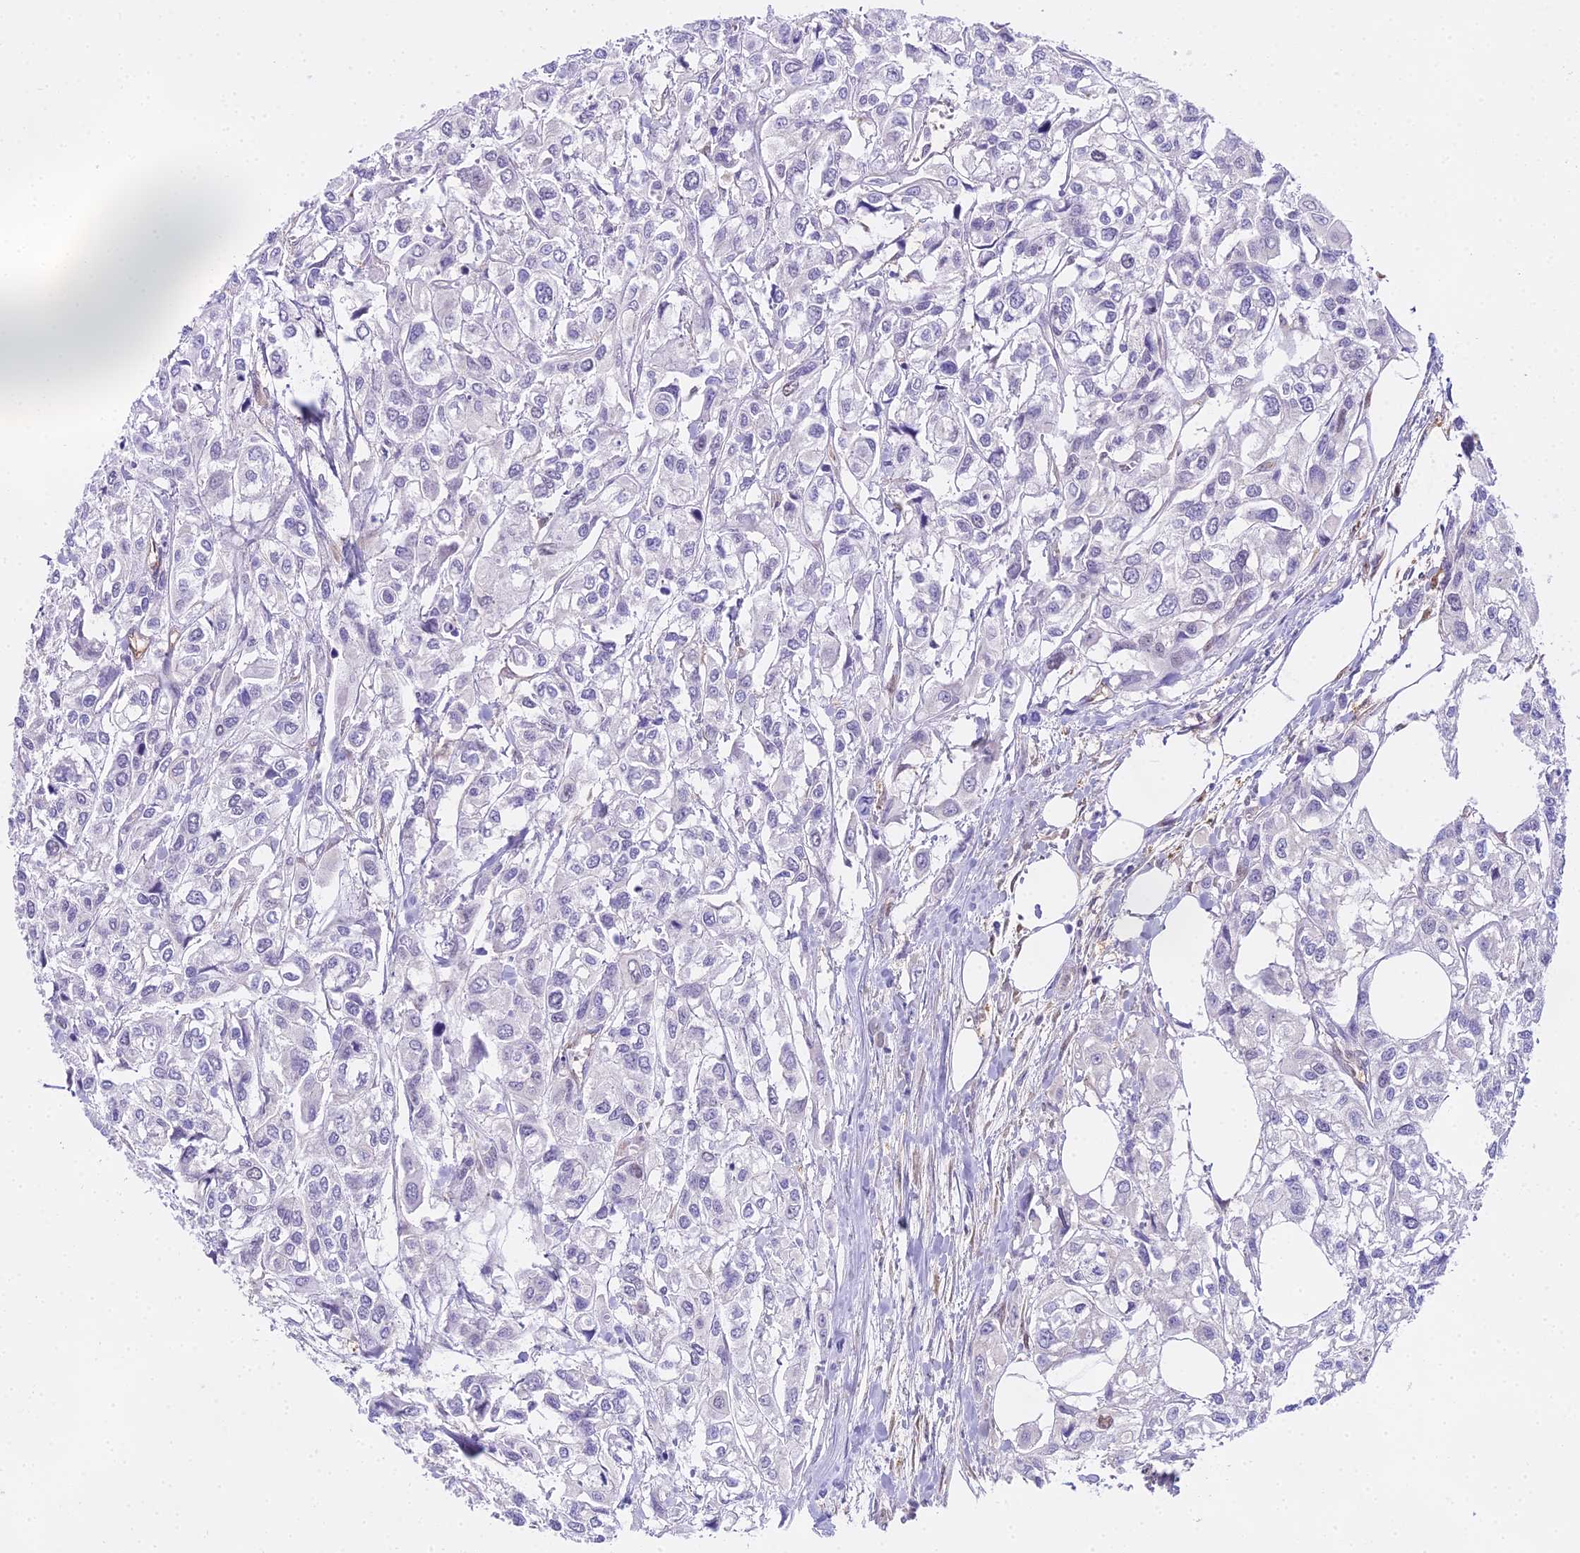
{"staining": {"intensity": "negative", "quantity": "none", "location": "none"}, "tissue": "urothelial cancer", "cell_type": "Tumor cells", "image_type": "cancer", "snomed": [{"axis": "morphology", "description": "Urothelial carcinoma, High grade"}, {"axis": "topography", "description": "Urinary bladder"}], "caption": "High-grade urothelial carcinoma was stained to show a protein in brown. There is no significant expression in tumor cells.", "gene": "MAT2A", "patient": {"sex": "male", "age": 67}}